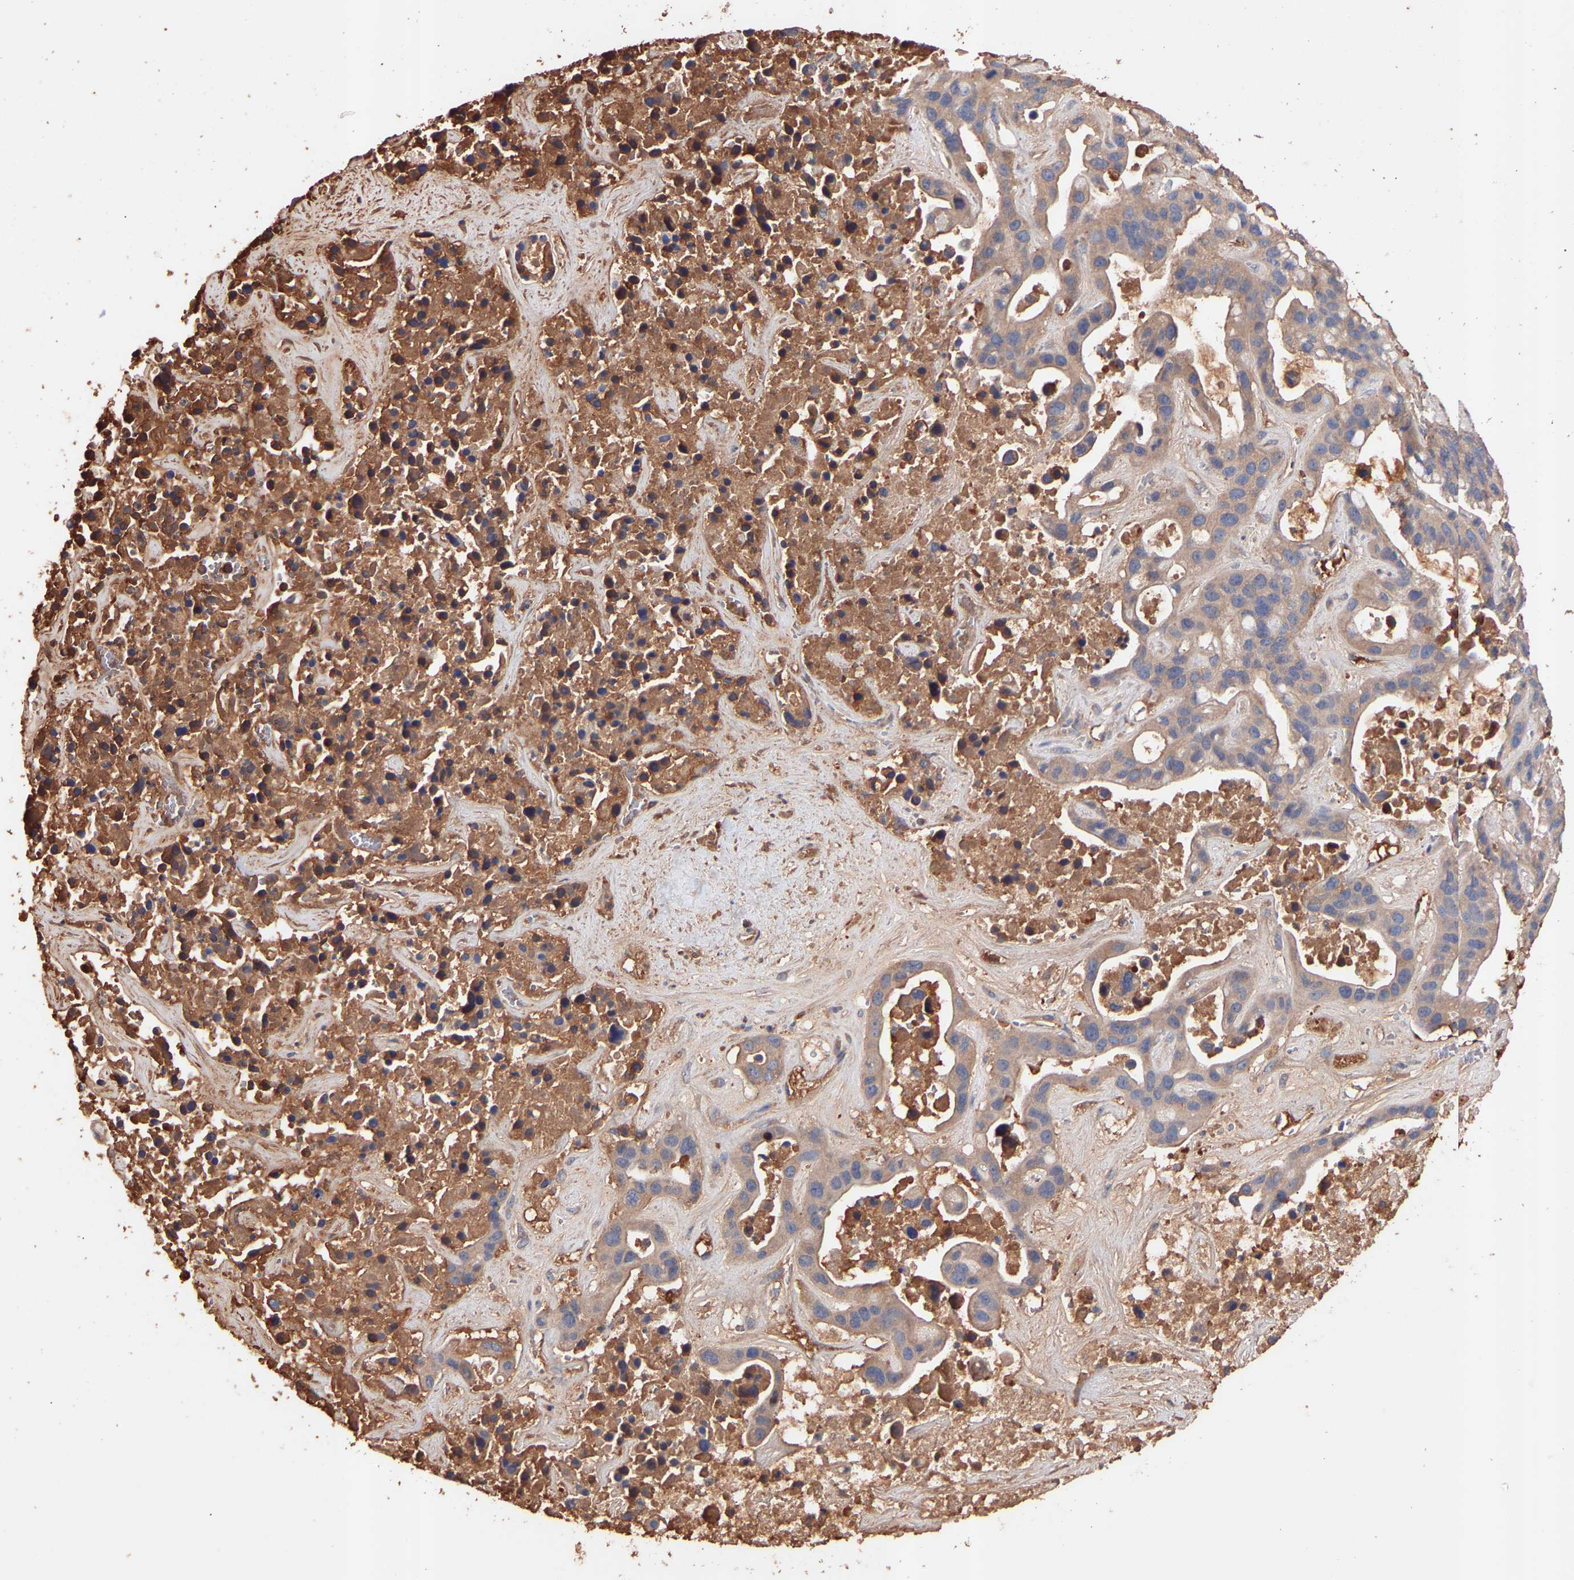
{"staining": {"intensity": "moderate", "quantity": ">75%", "location": "cytoplasmic/membranous"}, "tissue": "liver cancer", "cell_type": "Tumor cells", "image_type": "cancer", "snomed": [{"axis": "morphology", "description": "Cholangiocarcinoma"}, {"axis": "topography", "description": "Liver"}], "caption": "This is an image of immunohistochemistry (IHC) staining of liver cancer, which shows moderate positivity in the cytoplasmic/membranous of tumor cells.", "gene": "TMEM268", "patient": {"sex": "female", "age": 65}}